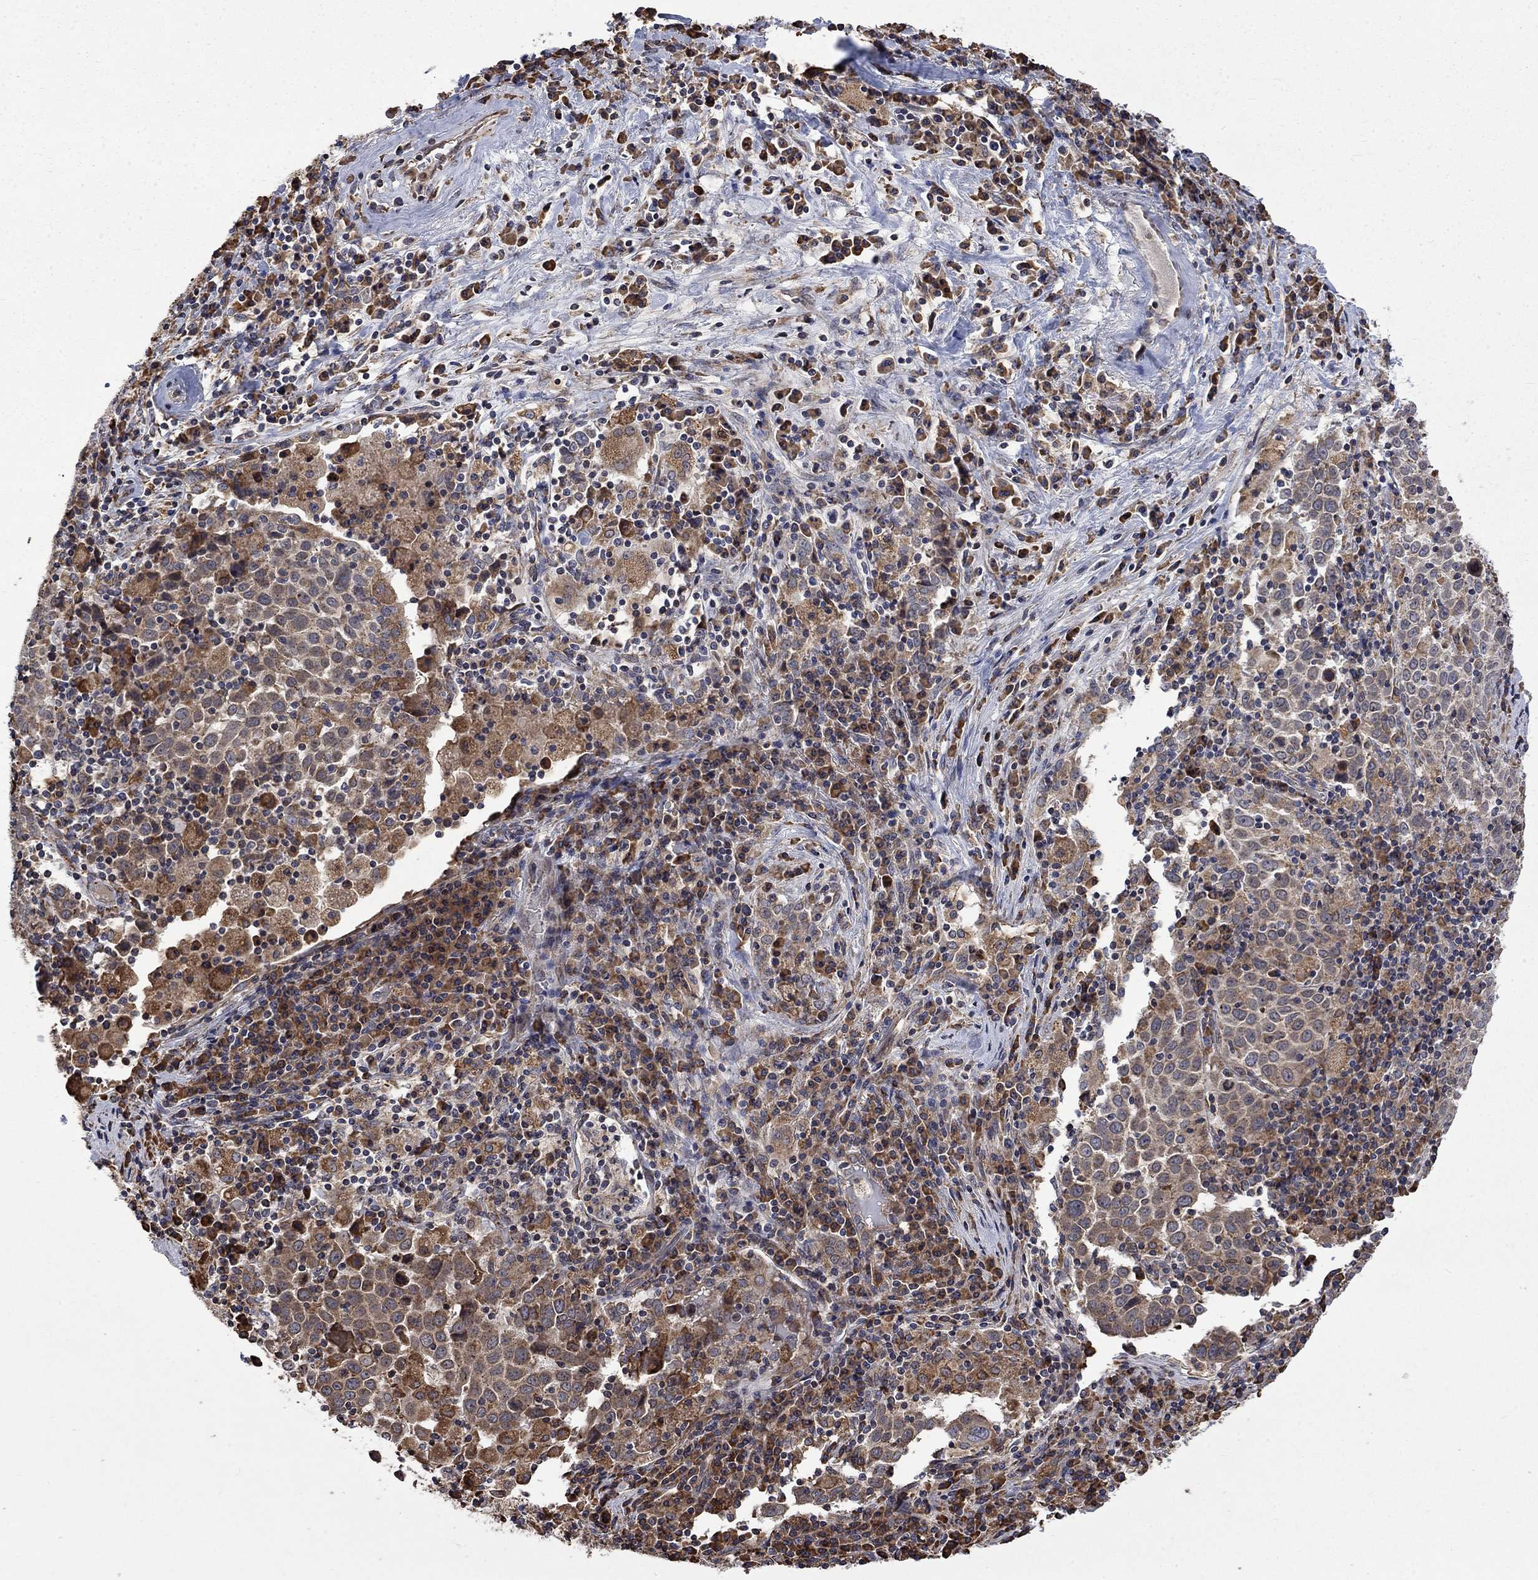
{"staining": {"intensity": "moderate", "quantity": "25%-75%", "location": "cytoplasmic/membranous"}, "tissue": "lung cancer", "cell_type": "Tumor cells", "image_type": "cancer", "snomed": [{"axis": "morphology", "description": "Squamous cell carcinoma, NOS"}, {"axis": "topography", "description": "Lung"}], "caption": "Lung cancer (squamous cell carcinoma) stained with immunohistochemistry reveals moderate cytoplasmic/membranous expression in approximately 25%-75% of tumor cells.", "gene": "ESRRA", "patient": {"sex": "male", "age": 57}}